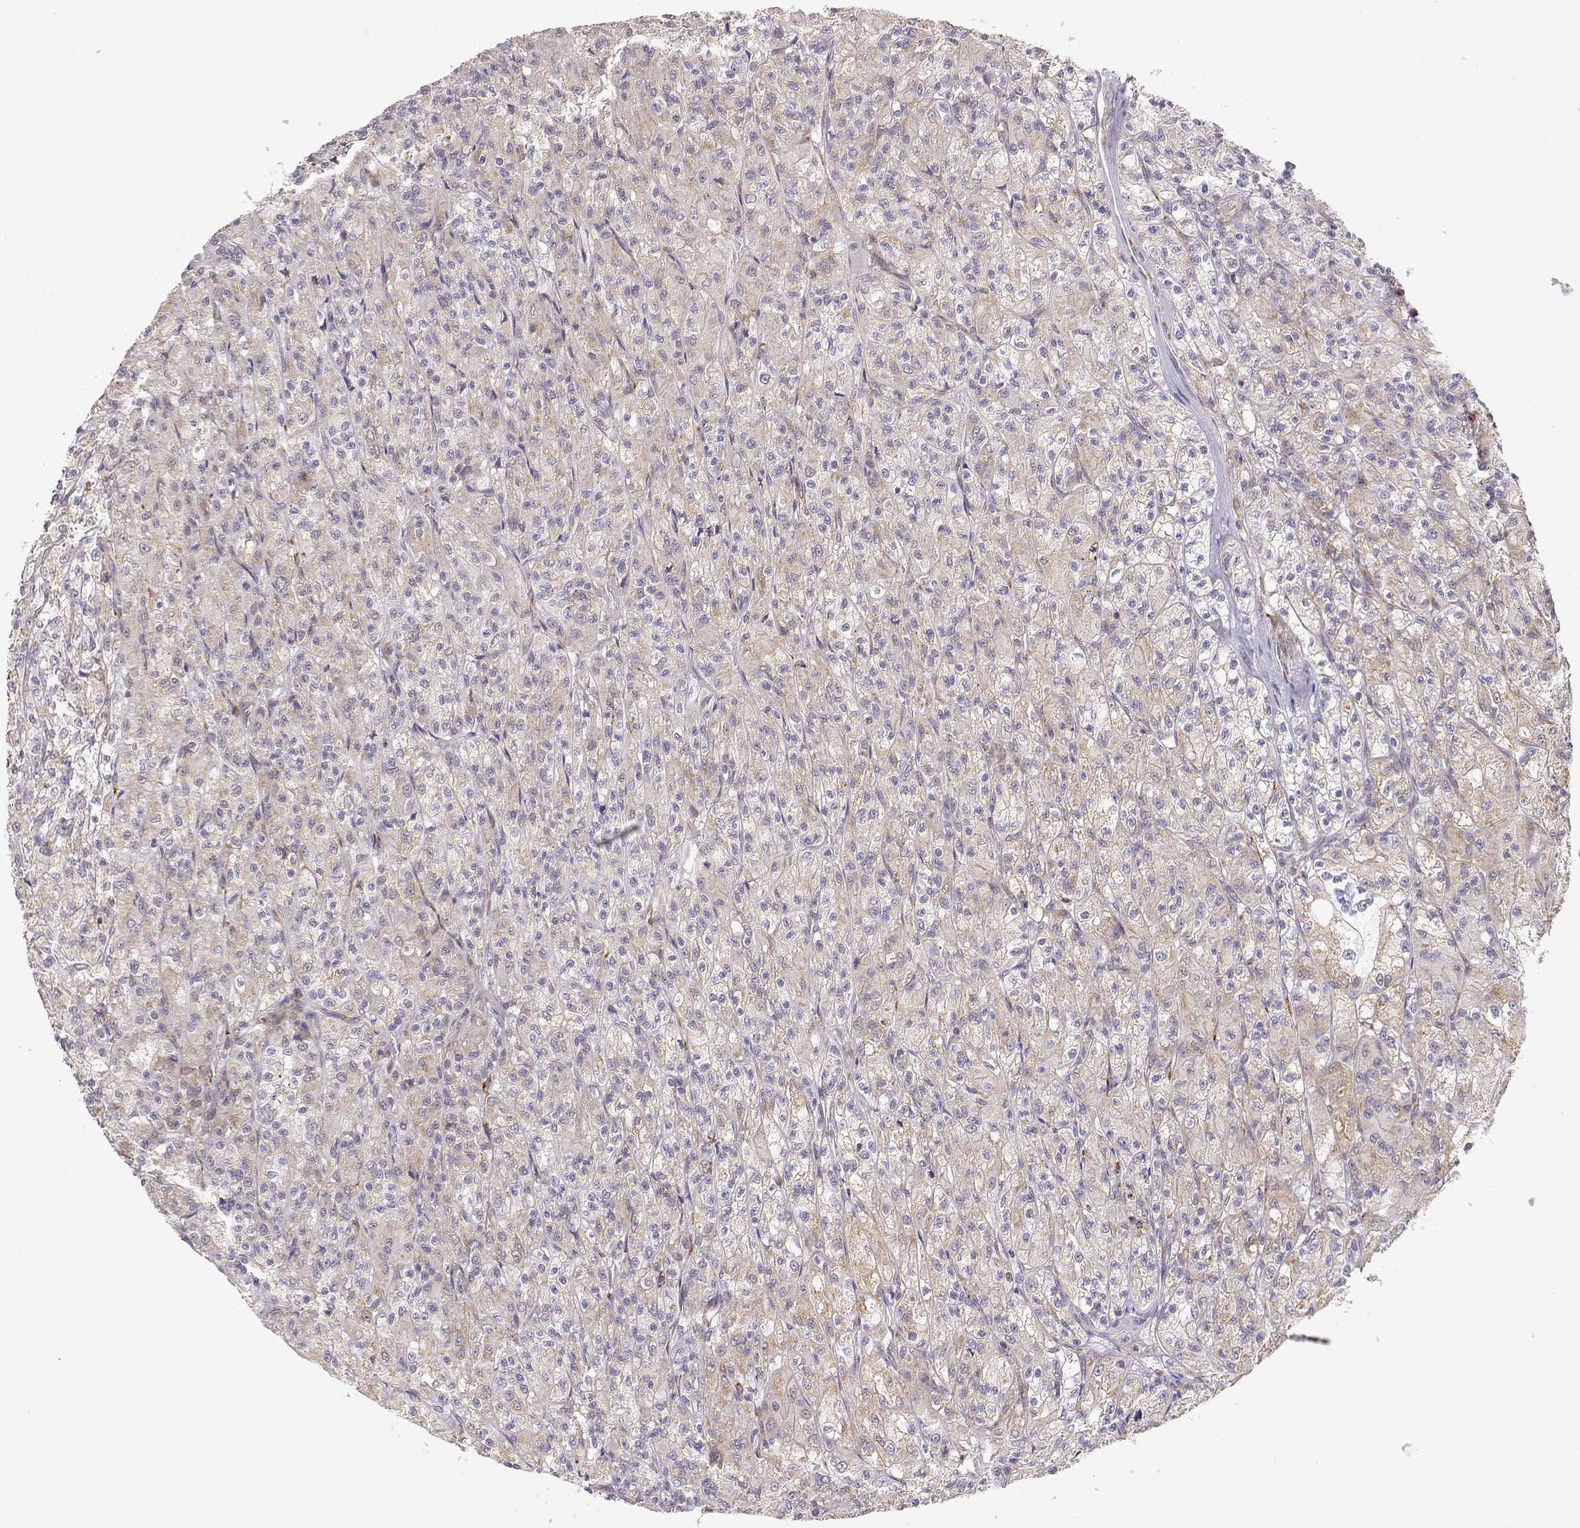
{"staining": {"intensity": "weak", "quantity": ">75%", "location": "cytoplasmic/membranous"}, "tissue": "renal cancer", "cell_type": "Tumor cells", "image_type": "cancer", "snomed": [{"axis": "morphology", "description": "Adenocarcinoma, NOS"}, {"axis": "topography", "description": "Kidney"}], "caption": "A brown stain labels weak cytoplasmic/membranous expression of a protein in human adenocarcinoma (renal) tumor cells.", "gene": "EXOG", "patient": {"sex": "female", "age": 70}}